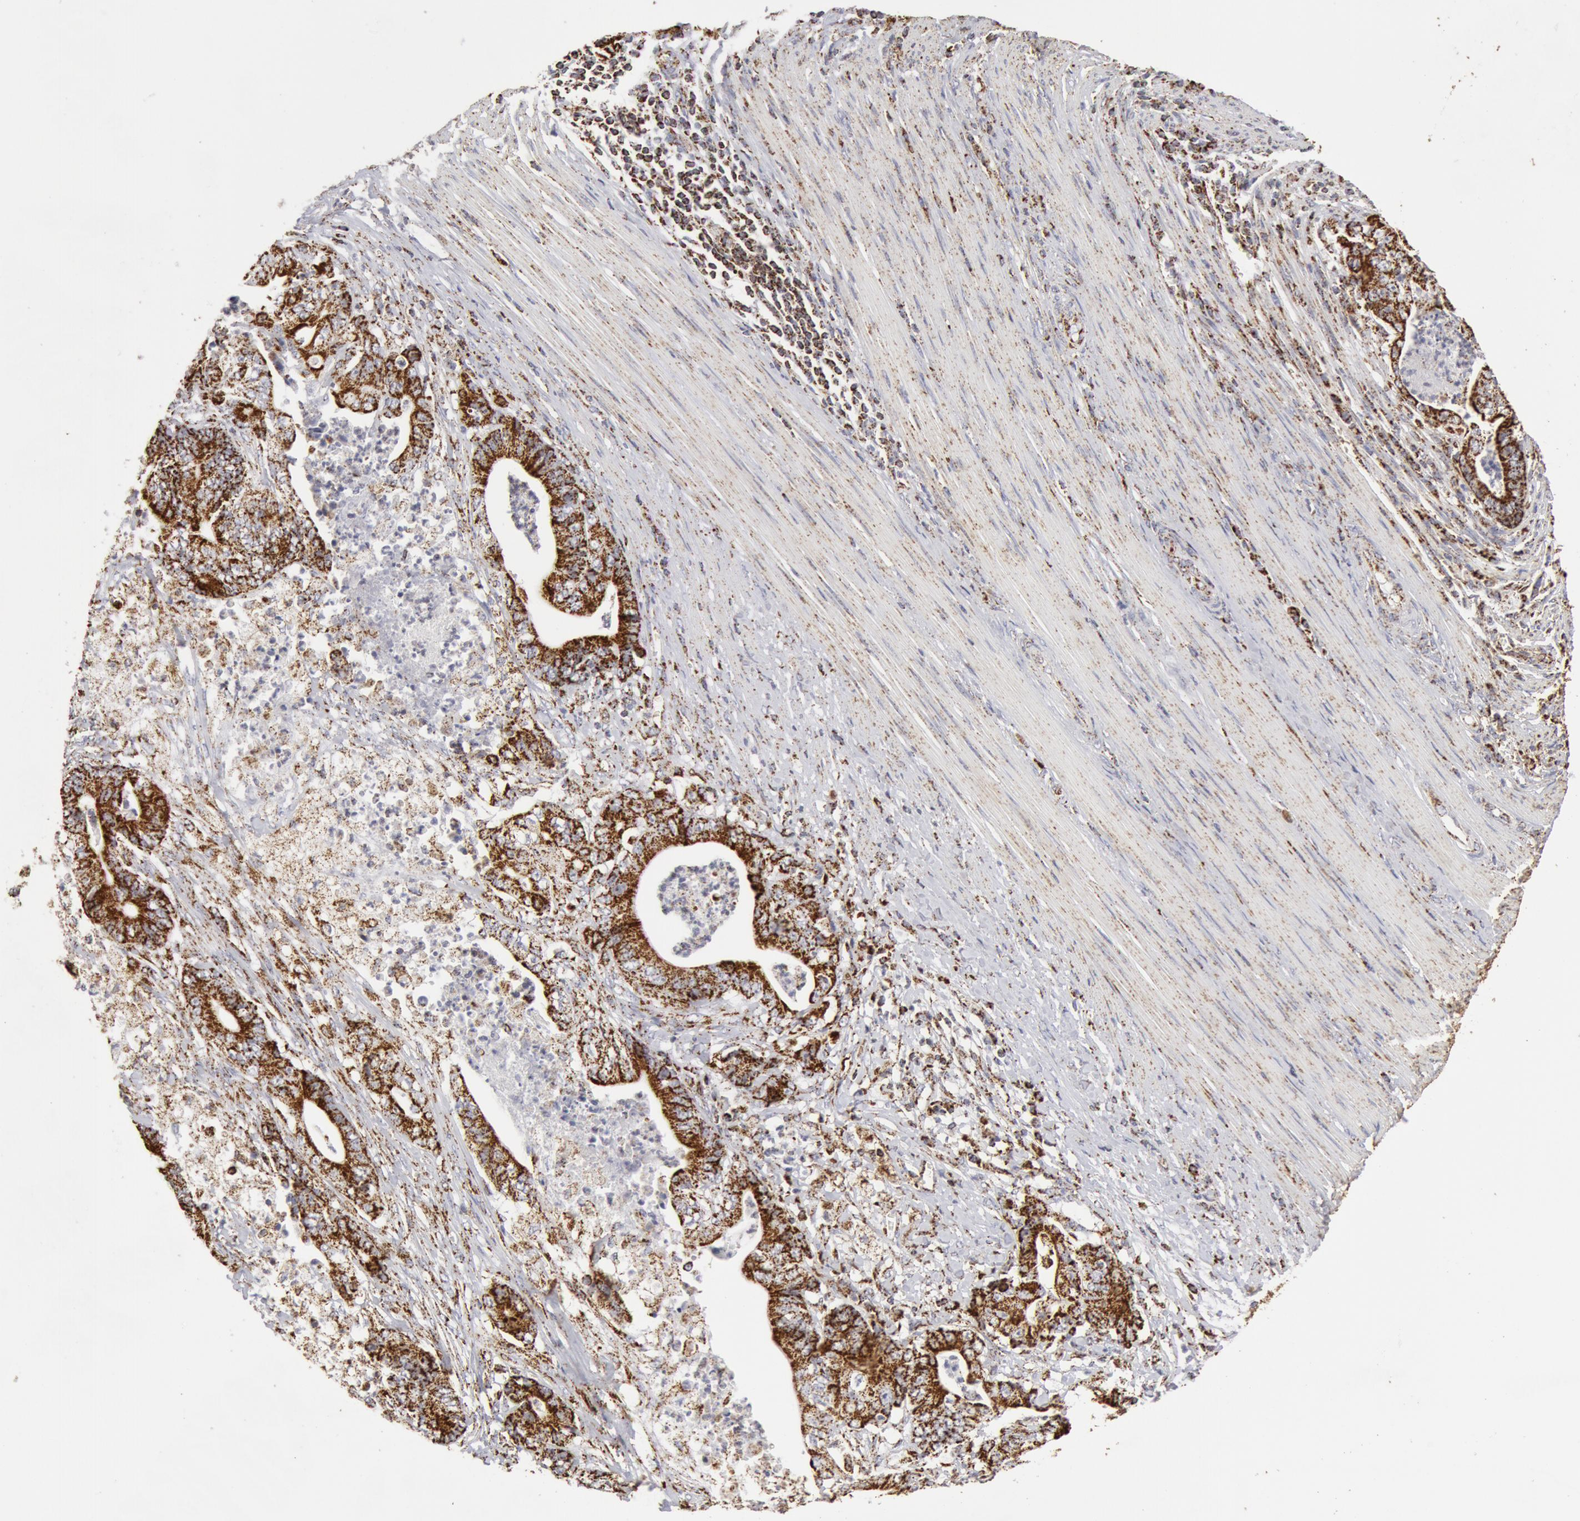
{"staining": {"intensity": "strong", "quantity": ">75%", "location": "cytoplasmic/membranous"}, "tissue": "stomach cancer", "cell_type": "Tumor cells", "image_type": "cancer", "snomed": [{"axis": "morphology", "description": "Adenocarcinoma, NOS"}, {"axis": "topography", "description": "Stomach, lower"}], "caption": "Strong cytoplasmic/membranous expression is appreciated in approximately >75% of tumor cells in adenocarcinoma (stomach). (brown staining indicates protein expression, while blue staining denotes nuclei).", "gene": "ATP5F1B", "patient": {"sex": "female", "age": 86}}